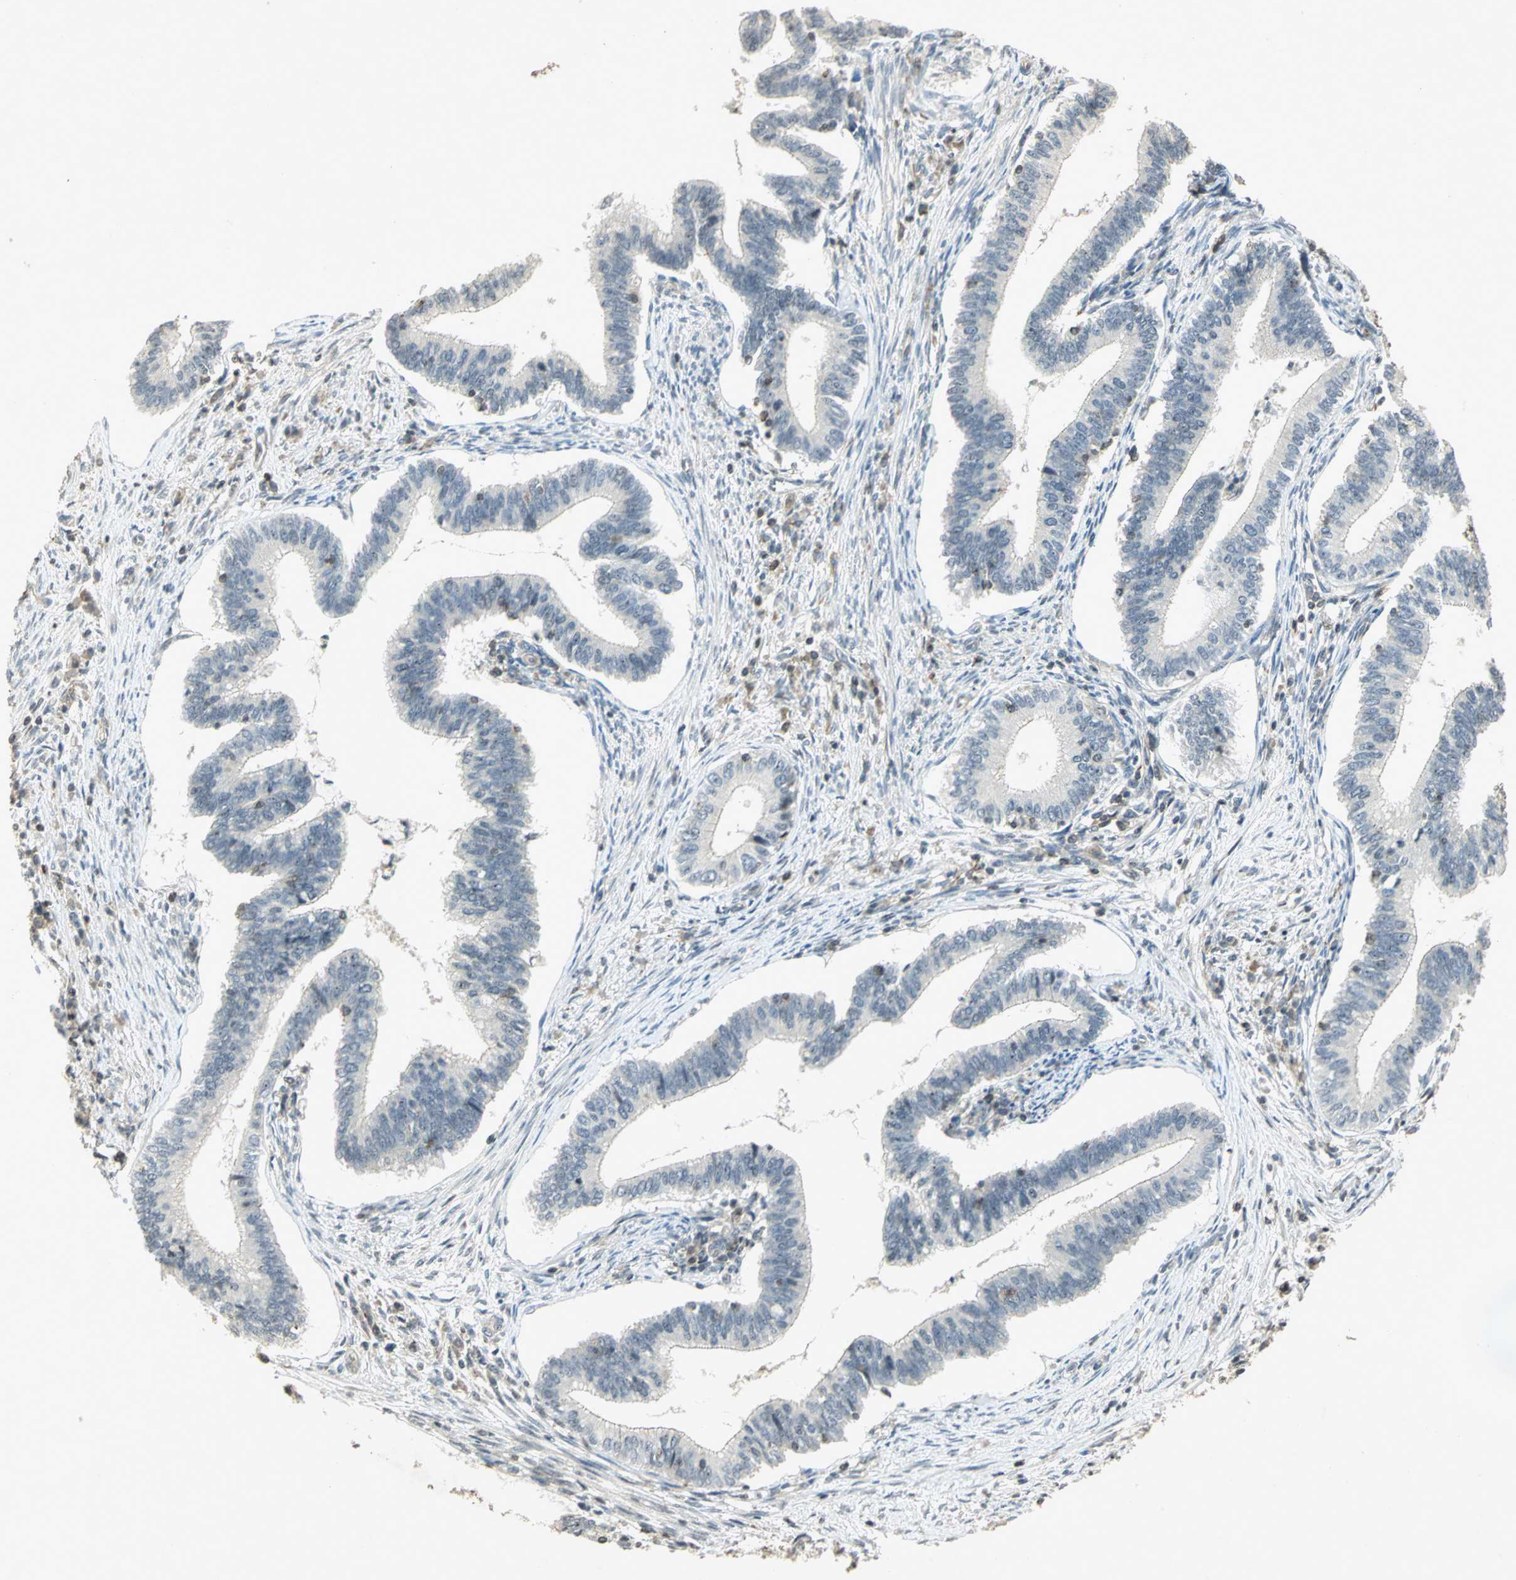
{"staining": {"intensity": "negative", "quantity": "none", "location": "none"}, "tissue": "cervical cancer", "cell_type": "Tumor cells", "image_type": "cancer", "snomed": [{"axis": "morphology", "description": "Adenocarcinoma, NOS"}, {"axis": "topography", "description": "Cervix"}], "caption": "DAB (3,3'-diaminobenzidine) immunohistochemical staining of human adenocarcinoma (cervical) exhibits no significant positivity in tumor cells. (Brightfield microscopy of DAB (3,3'-diaminobenzidine) immunohistochemistry at high magnification).", "gene": "IL16", "patient": {"sex": "female", "age": 36}}